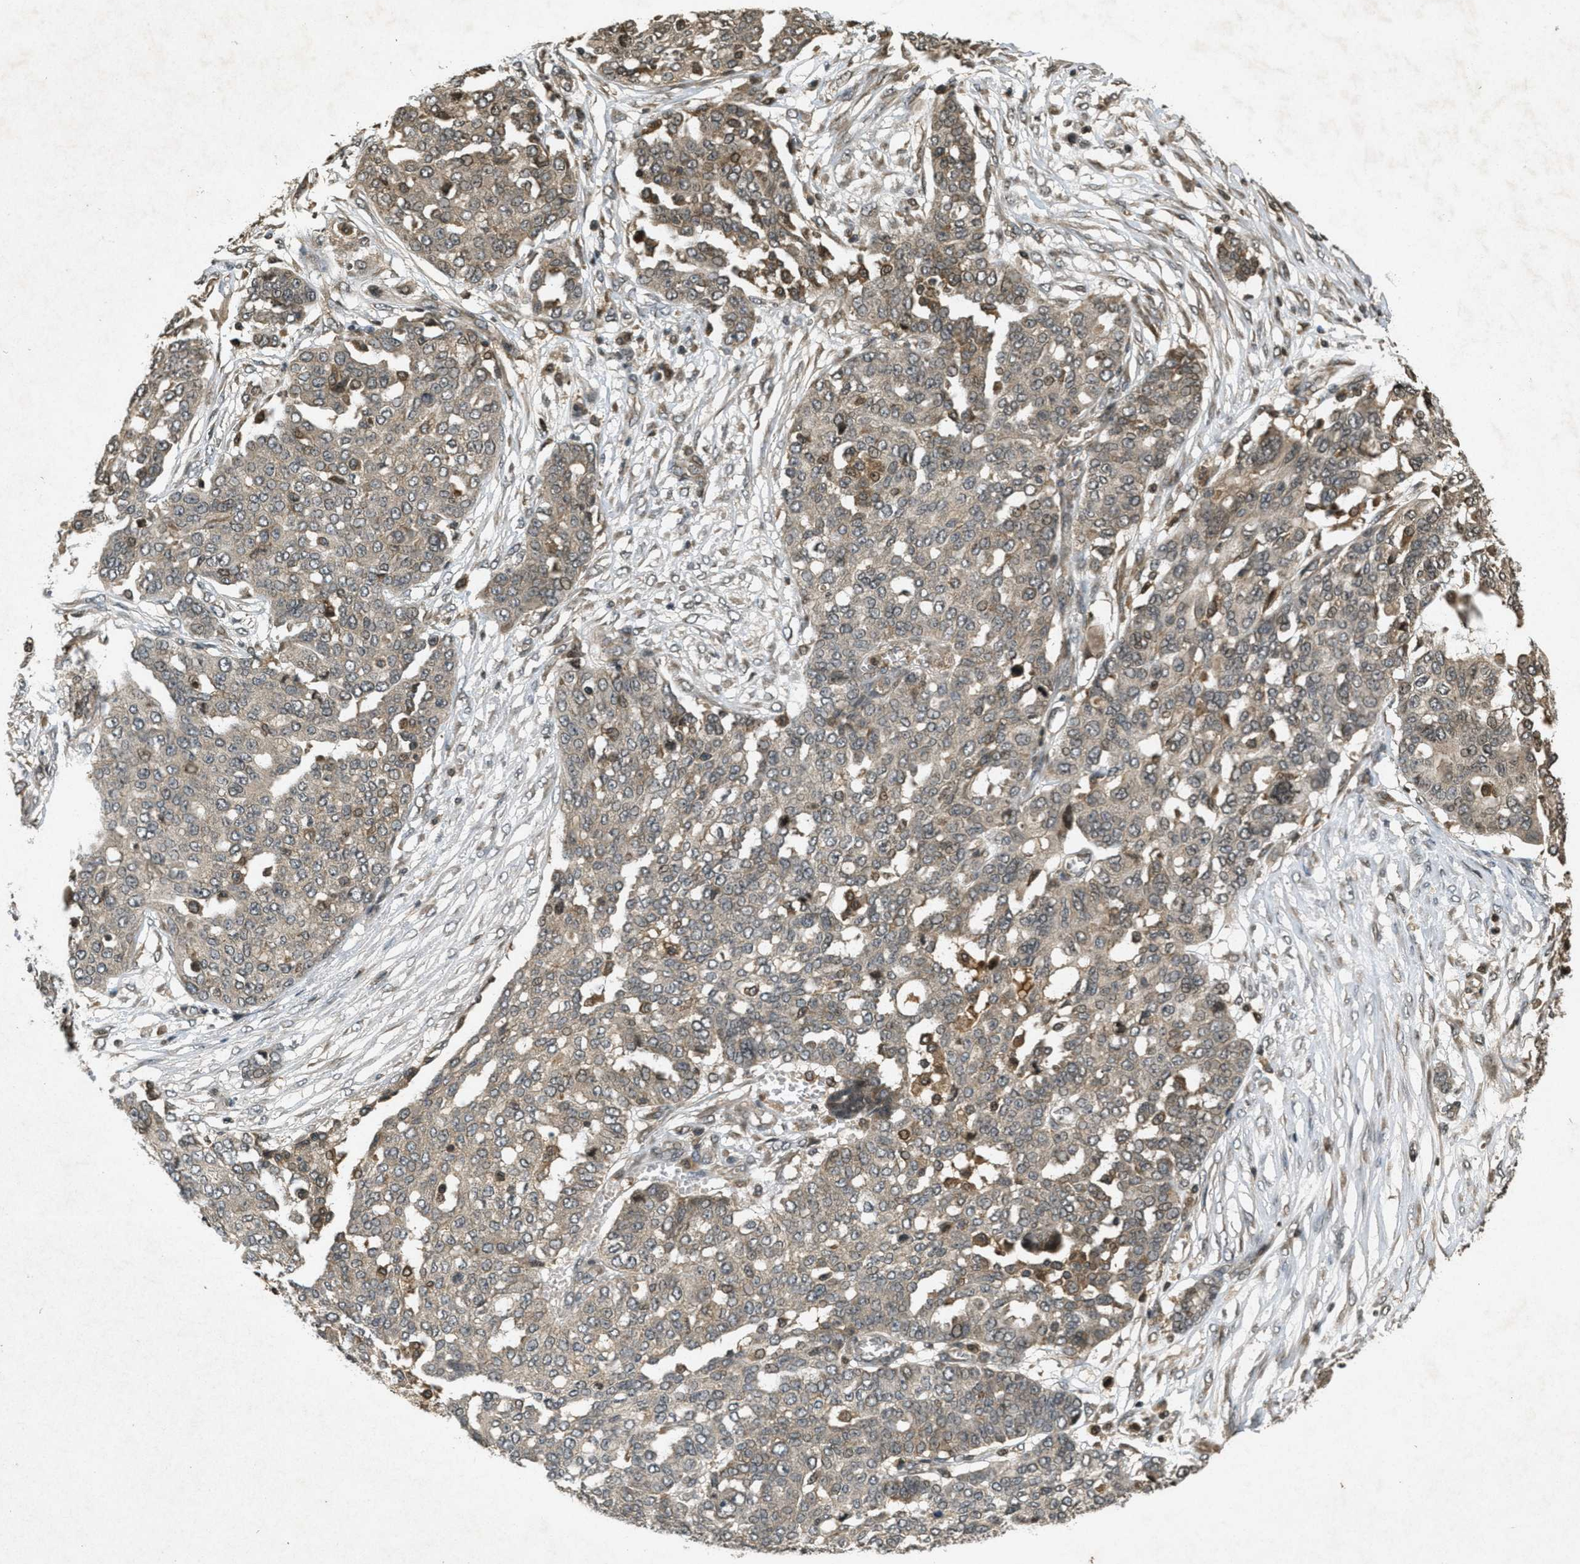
{"staining": {"intensity": "weak", "quantity": ">75%", "location": "cytoplasmic/membranous"}, "tissue": "ovarian cancer", "cell_type": "Tumor cells", "image_type": "cancer", "snomed": [{"axis": "morphology", "description": "Cystadenocarcinoma, serous, NOS"}, {"axis": "topography", "description": "Soft tissue"}, {"axis": "topography", "description": "Ovary"}], "caption": "Human ovarian cancer stained with a protein marker reveals weak staining in tumor cells.", "gene": "ATG7", "patient": {"sex": "female", "age": 57}}